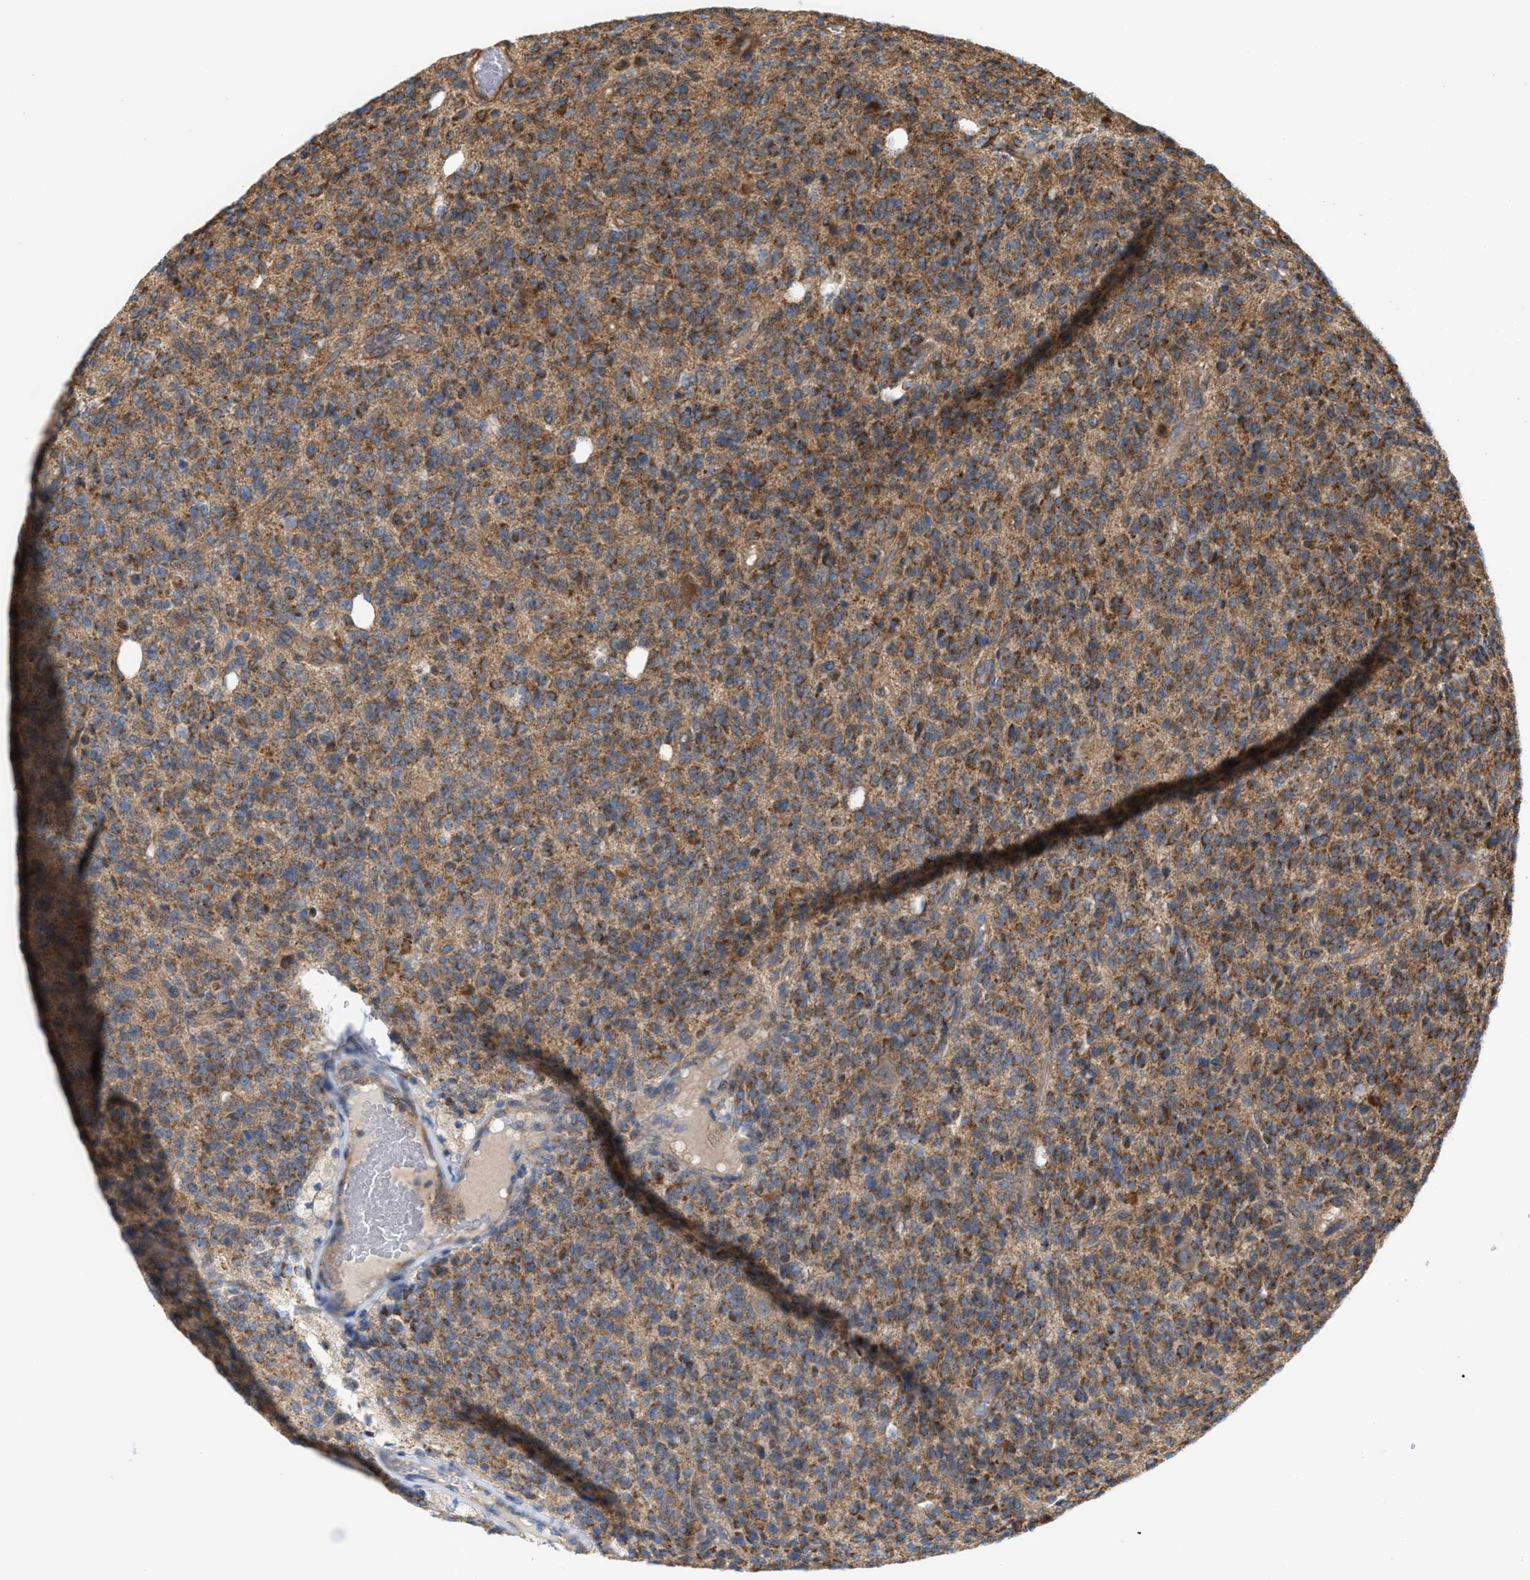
{"staining": {"intensity": "moderate", "quantity": ">75%", "location": "cytoplasmic/membranous"}, "tissue": "glioma", "cell_type": "Tumor cells", "image_type": "cancer", "snomed": [{"axis": "morphology", "description": "Glioma, malignant, High grade"}, {"axis": "topography", "description": "Brain"}], "caption": "High-grade glioma (malignant) stained for a protein (brown) exhibits moderate cytoplasmic/membranous positive staining in approximately >75% of tumor cells.", "gene": "OXSM", "patient": {"sex": "male", "age": 34}}